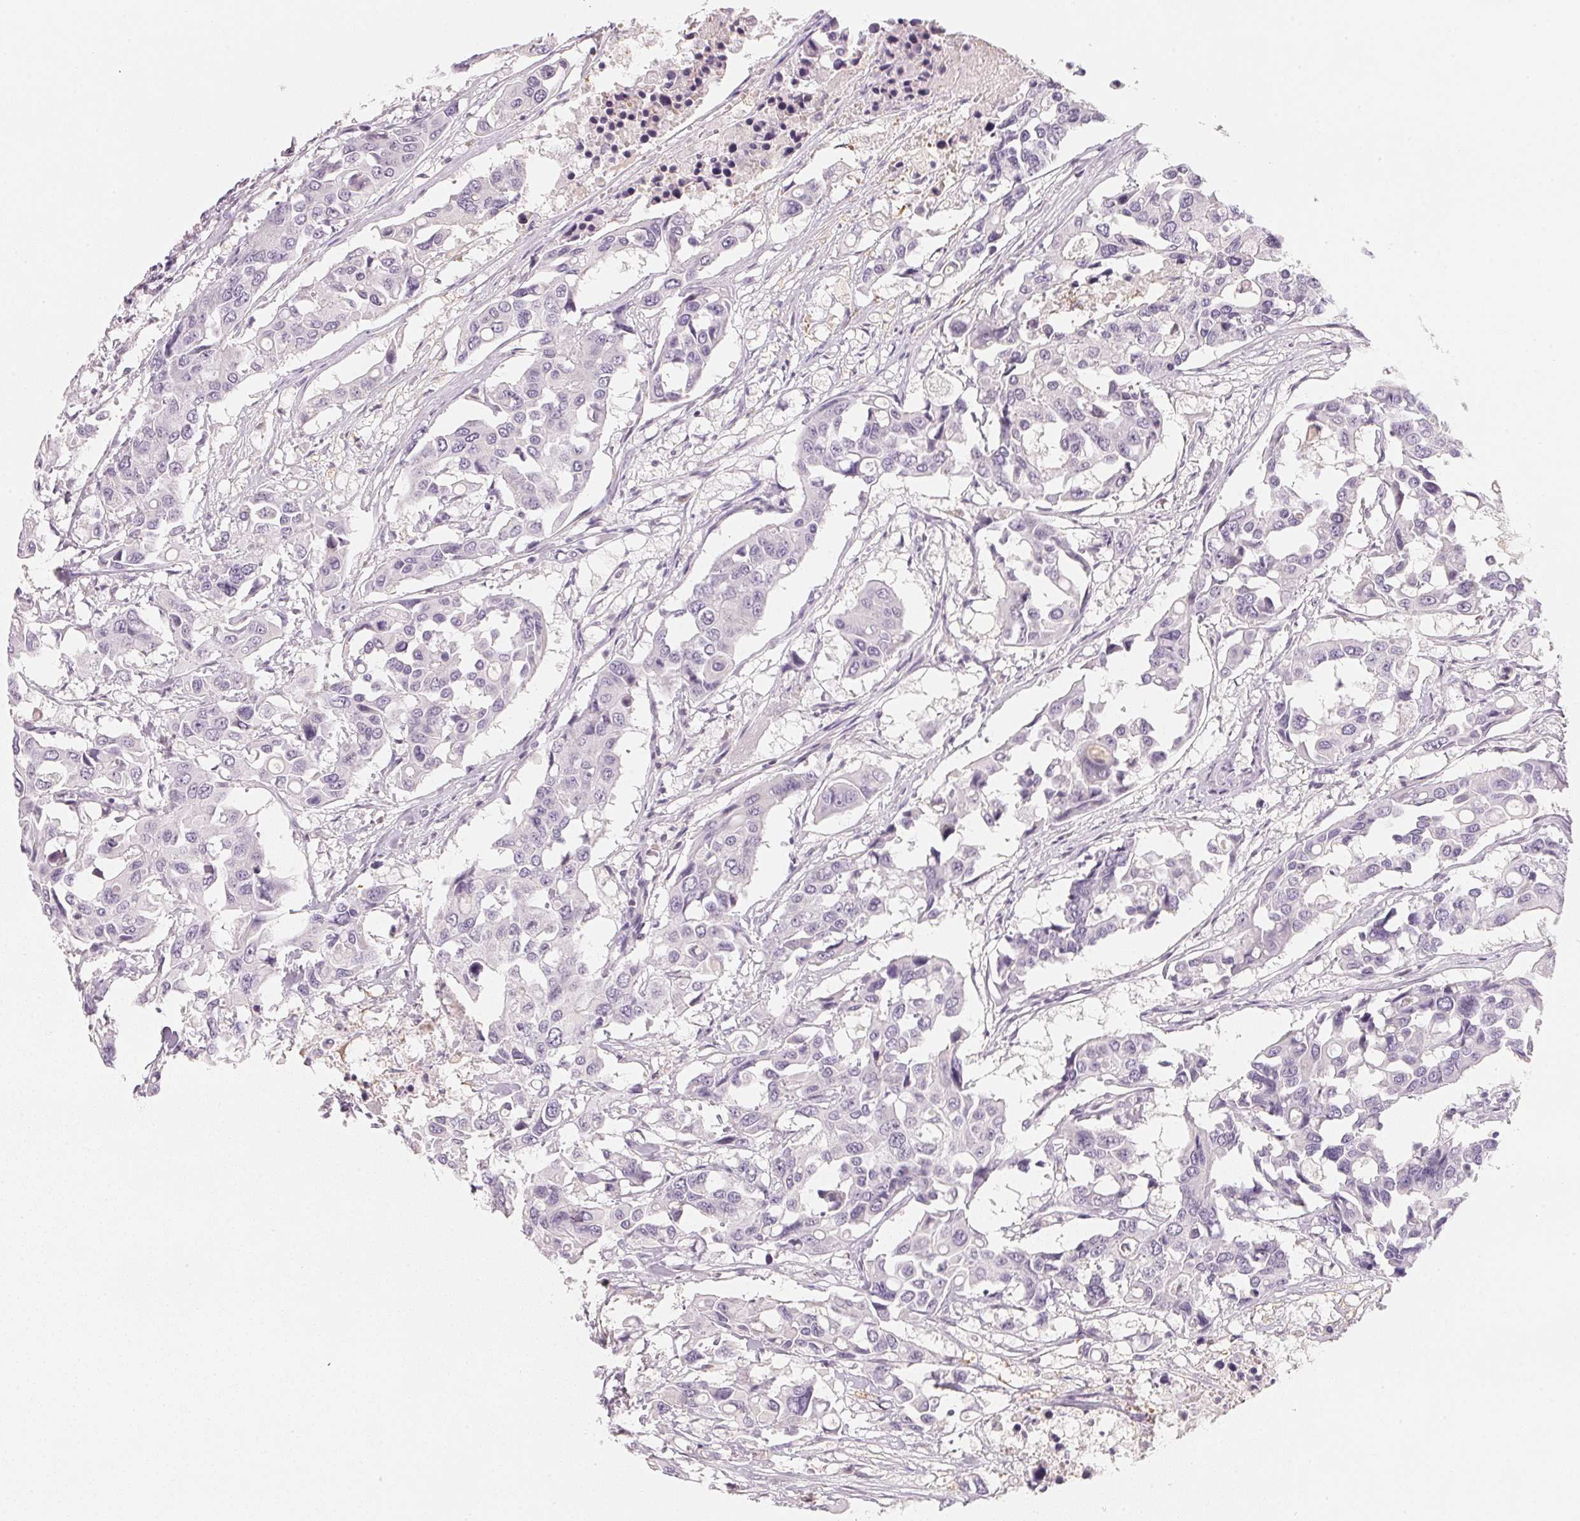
{"staining": {"intensity": "negative", "quantity": "none", "location": "none"}, "tissue": "colorectal cancer", "cell_type": "Tumor cells", "image_type": "cancer", "snomed": [{"axis": "morphology", "description": "Adenocarcinoma, NOS"}, {"axis": "topography", "description": "Colon"}], "caption": "An image of human adenocarcinoma (colorectal) is negative for staining in tumor cells.", "gene": "CFAP276", "patient": {"sex": "male", "age": 77}}